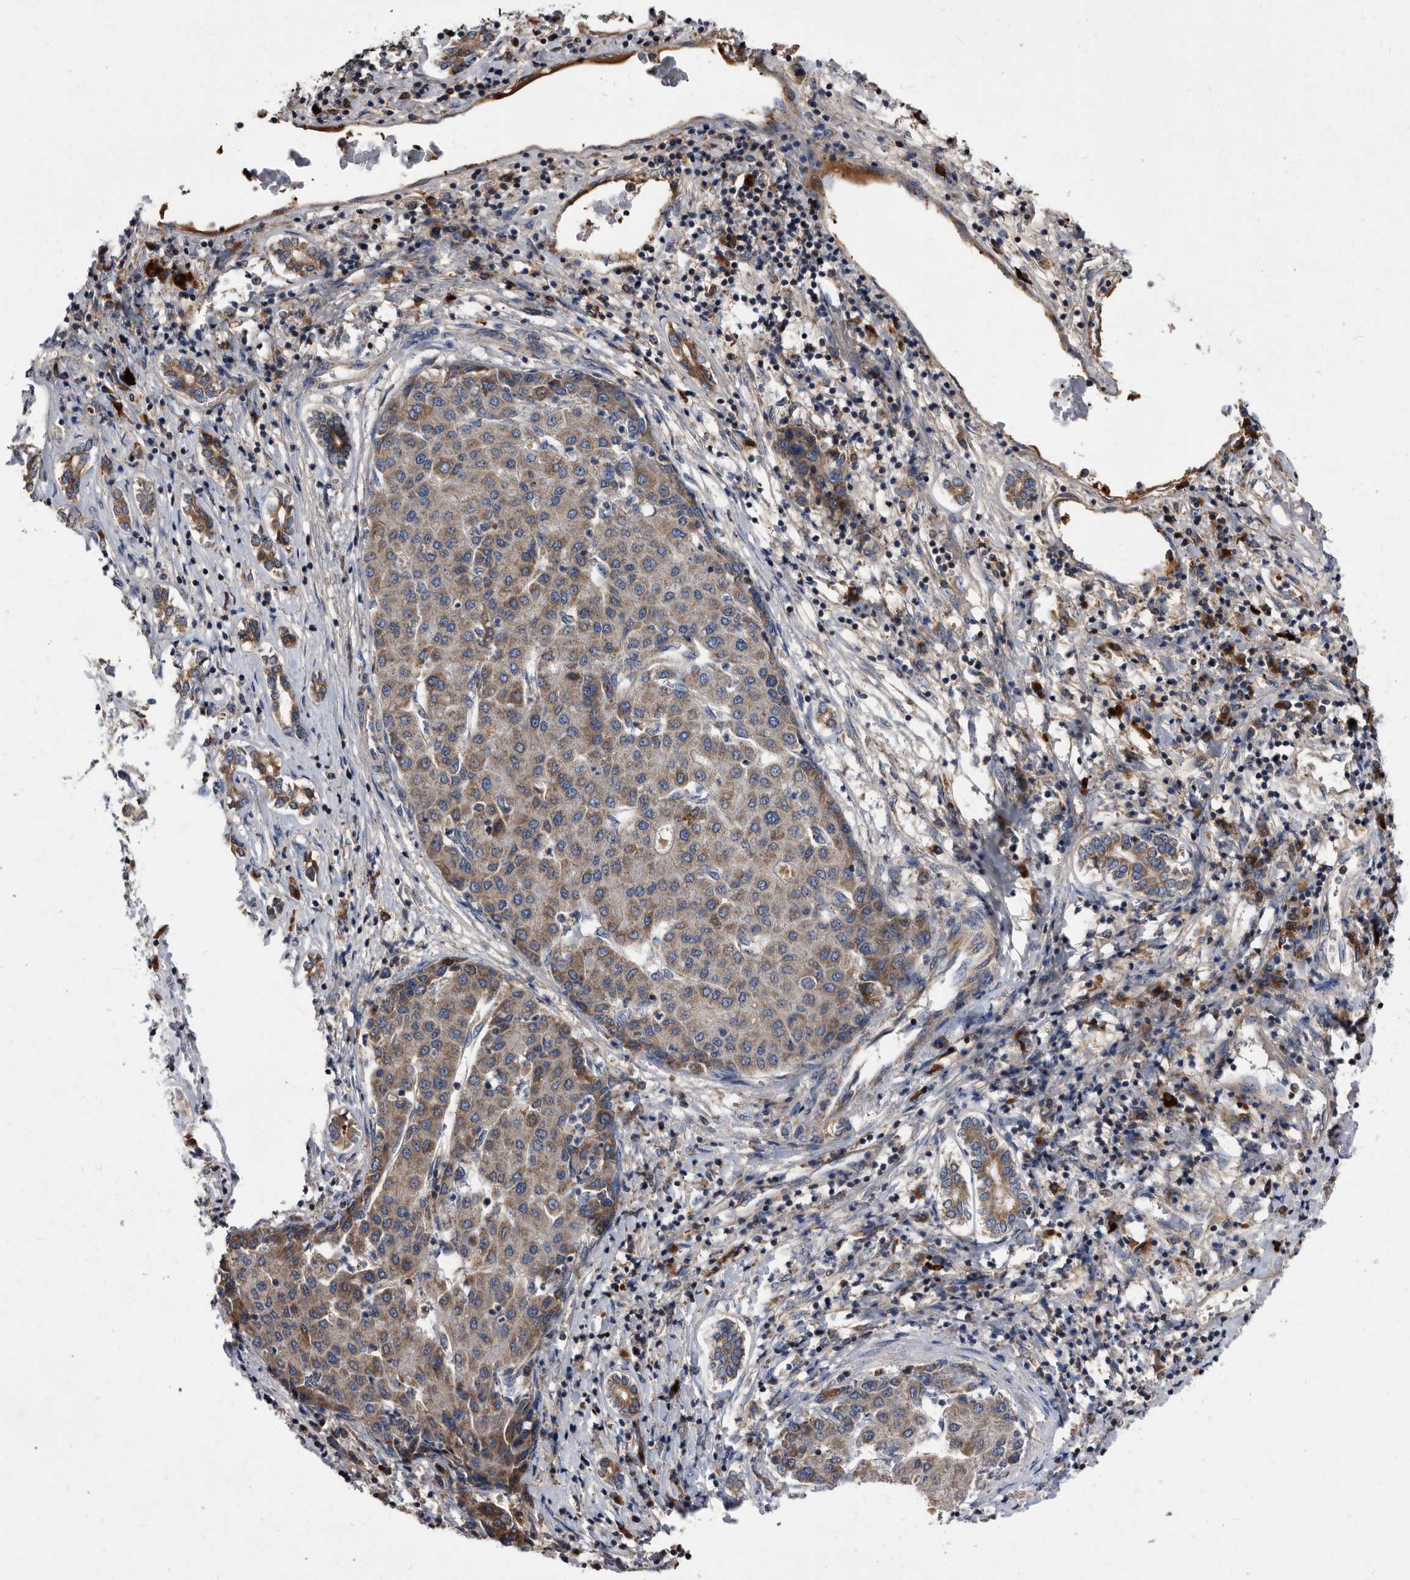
{"staining": {"intensity": "moderate", "quantity": ">75%", "location": "cytoplasmic/membranous"}, "tissue": "liver cancer", "cell_type": "Tumor cells", "image_type": "cancer", "snomed": [{"axis": "morphology", "description": "Carcinoma, Hepatocellular, NOS"}, {"axis": "topography", "description": "Liver"}], "caption": "Protein staining of hepatocellular carcinoma (liver) tissue shows moderate cytoplasmic/membranous positivity in approximately >75% of tumor cells.", "gene": "DTNBP1", "patient": {"sex": "male", "age": 65}}